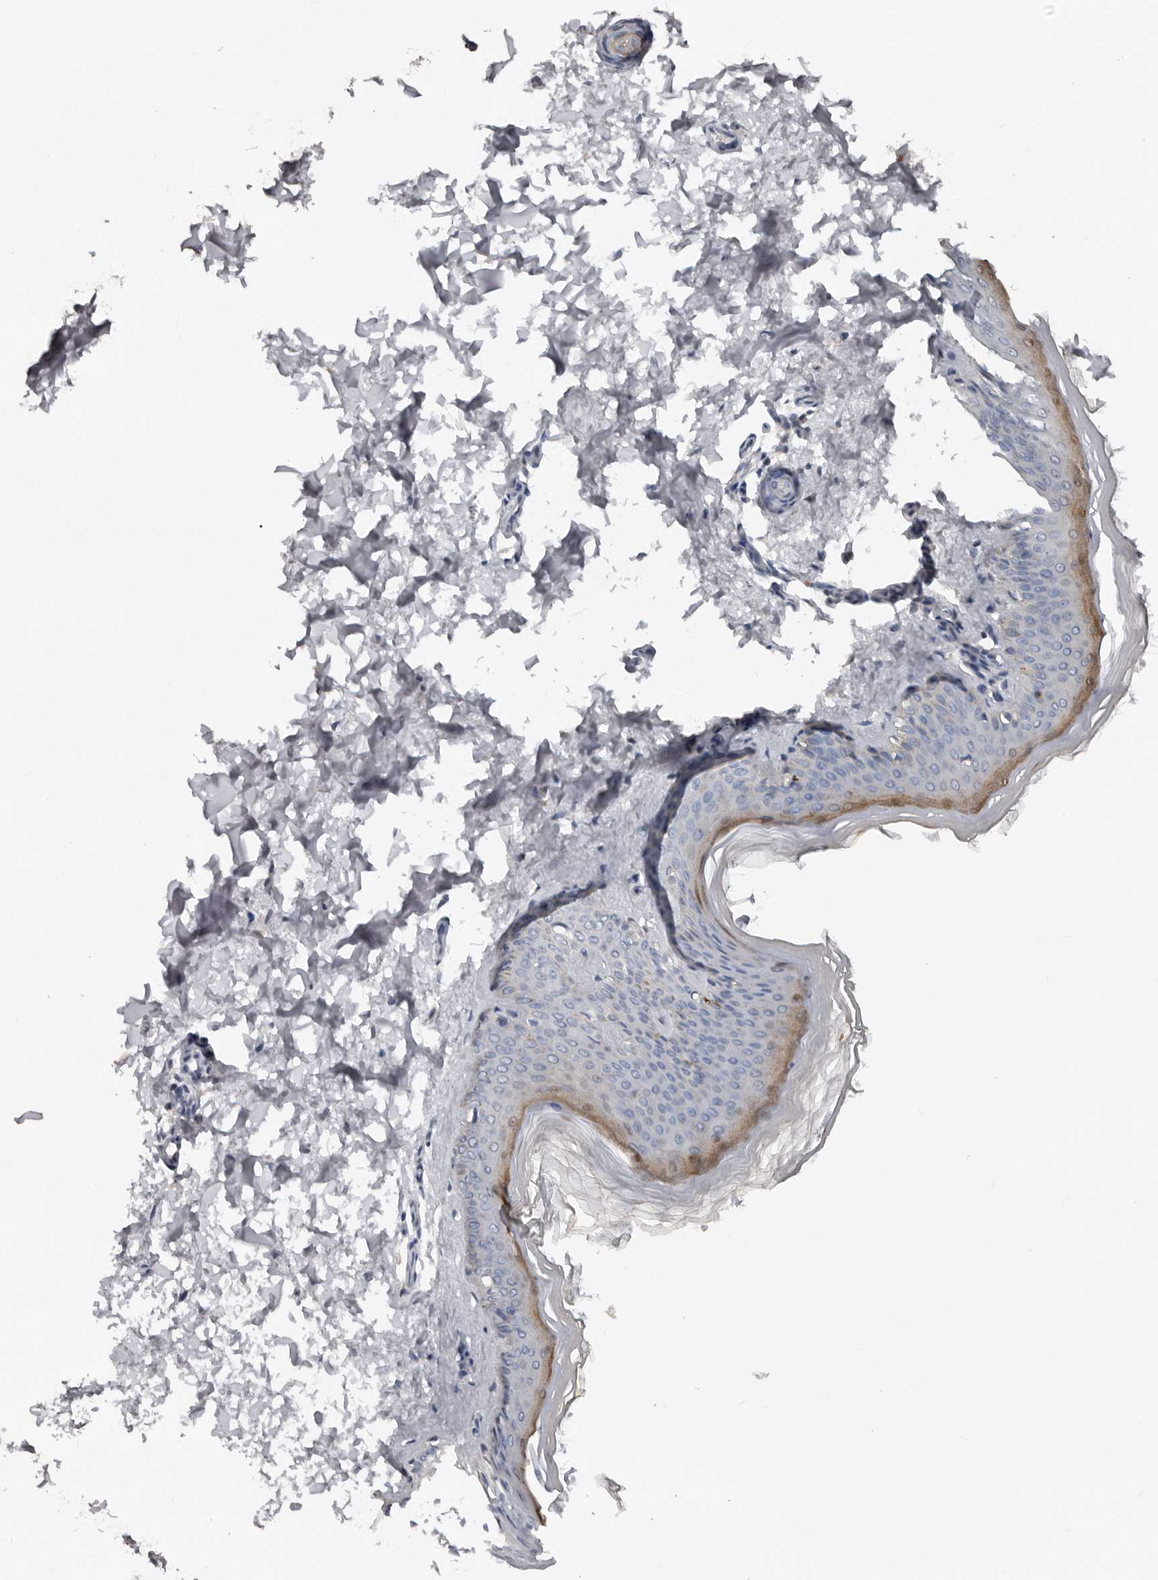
{"staining": {"intensity": "negative", "quantity": "none", "location": "none"}, "tissue": "skin", "cell_type": "Fibroblasts", "image_type": "normal", "snomed": [{"axis": "morphology", "description": "Normal tissue, NOS"}, {"axis": "topography", "description": "Skin"}], "caption": "Immunohistochemical staining of normal skin demonstrates no significant staining in fibroblasts.", "gene": "FABP7", "patient": {"sex": "female", "age": 27}}